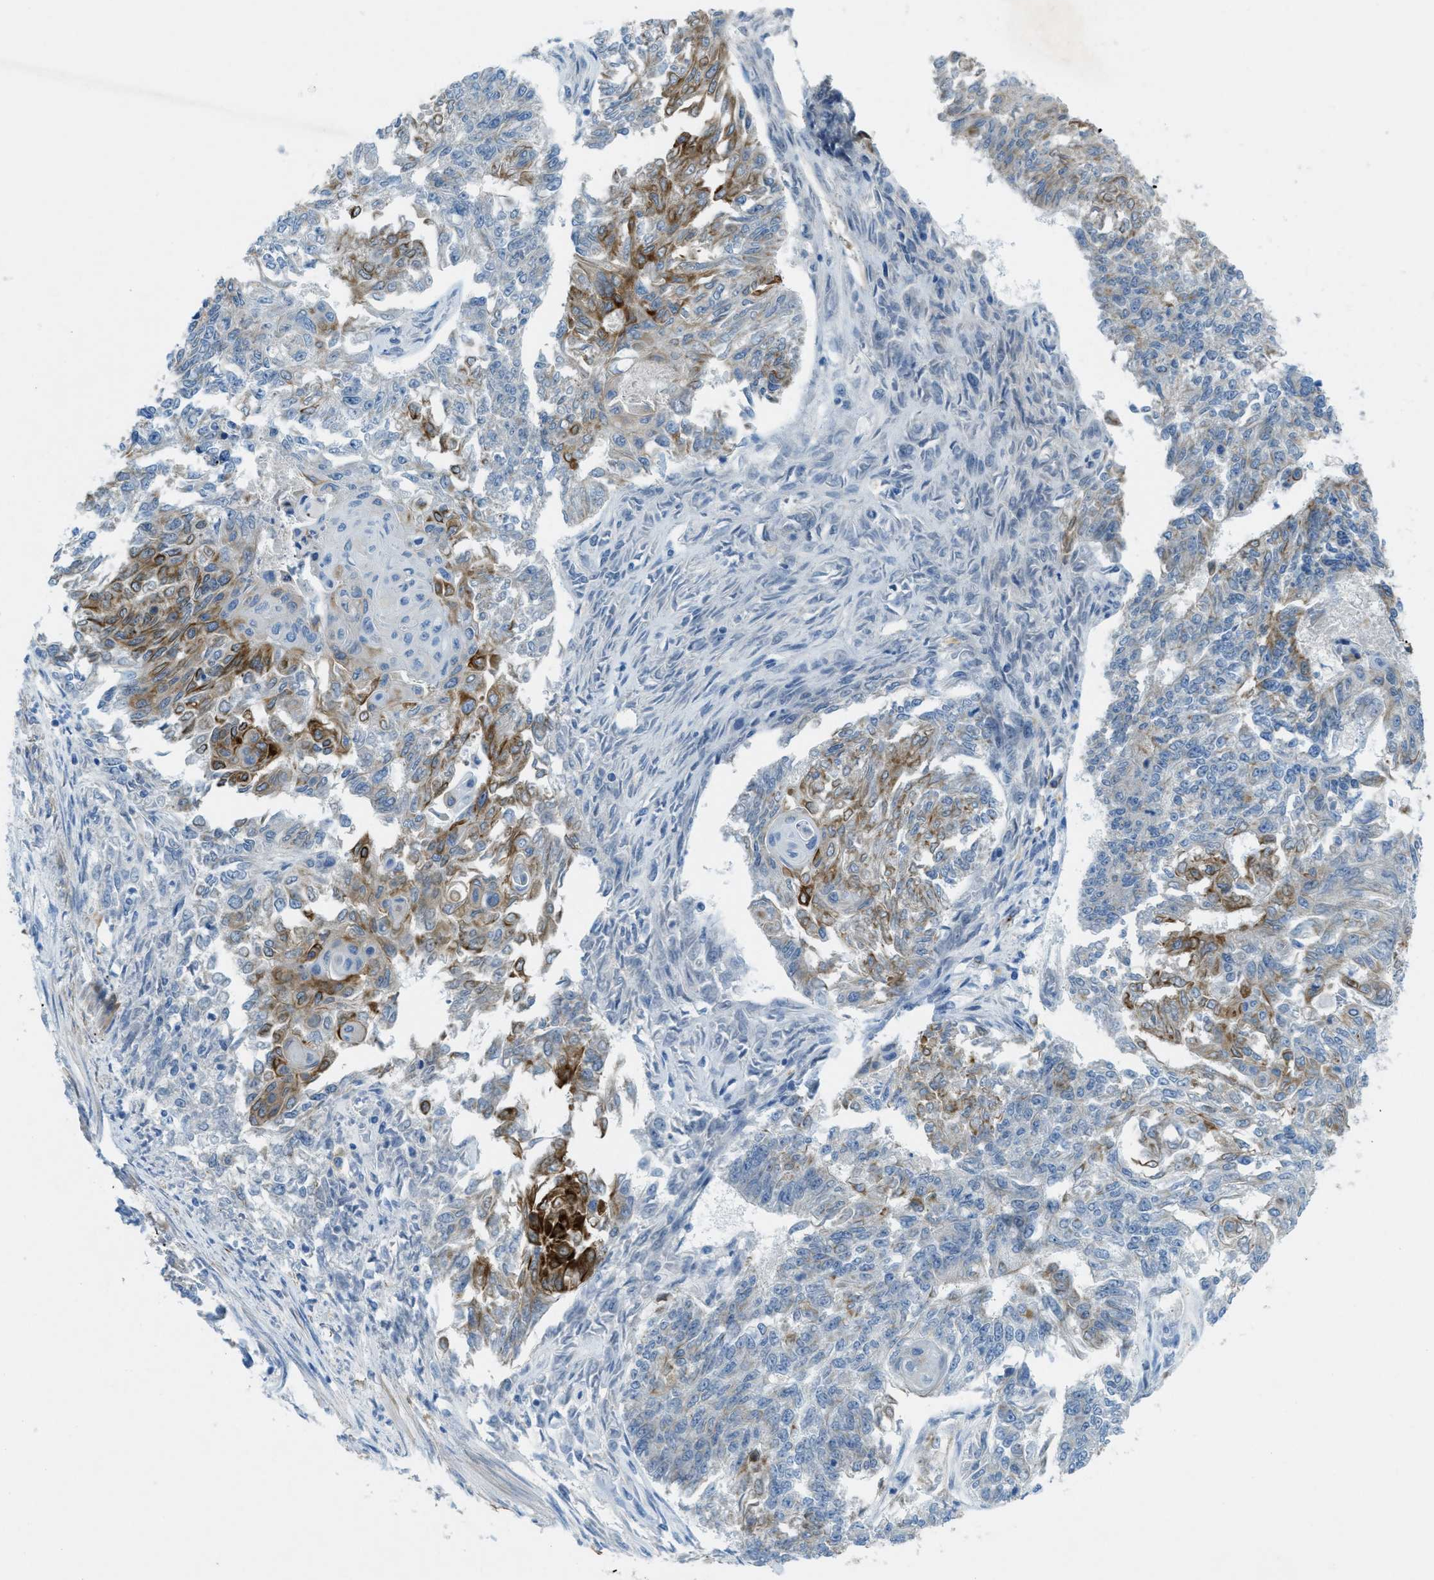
{"staining": {"intensity": "strong", "quantity": "25%-75%", "location": "cytoplasmic/membranous"}, "tissue": "endometrial cancer", "cell_type": "Tumor cells", "image_type": "cancer", "snomed": [{"axis": "morphology", "description": "Adenocarcinoma, NOS"}, {"axis": "topography", "description": "Endometrium"}], "caption": "Immunohistochemistry photomicrograph of neoplastic tissue: endometrial adenocarcinoma stained using IHC shows high levels of strong protein expression localized specifically in the cytoplasmic/membranous of tumor cells, appearing as a cytoplasmic/membranous brown color.", "gene": "KLHL8", "patient": {"sex": "female", "age": 32}}